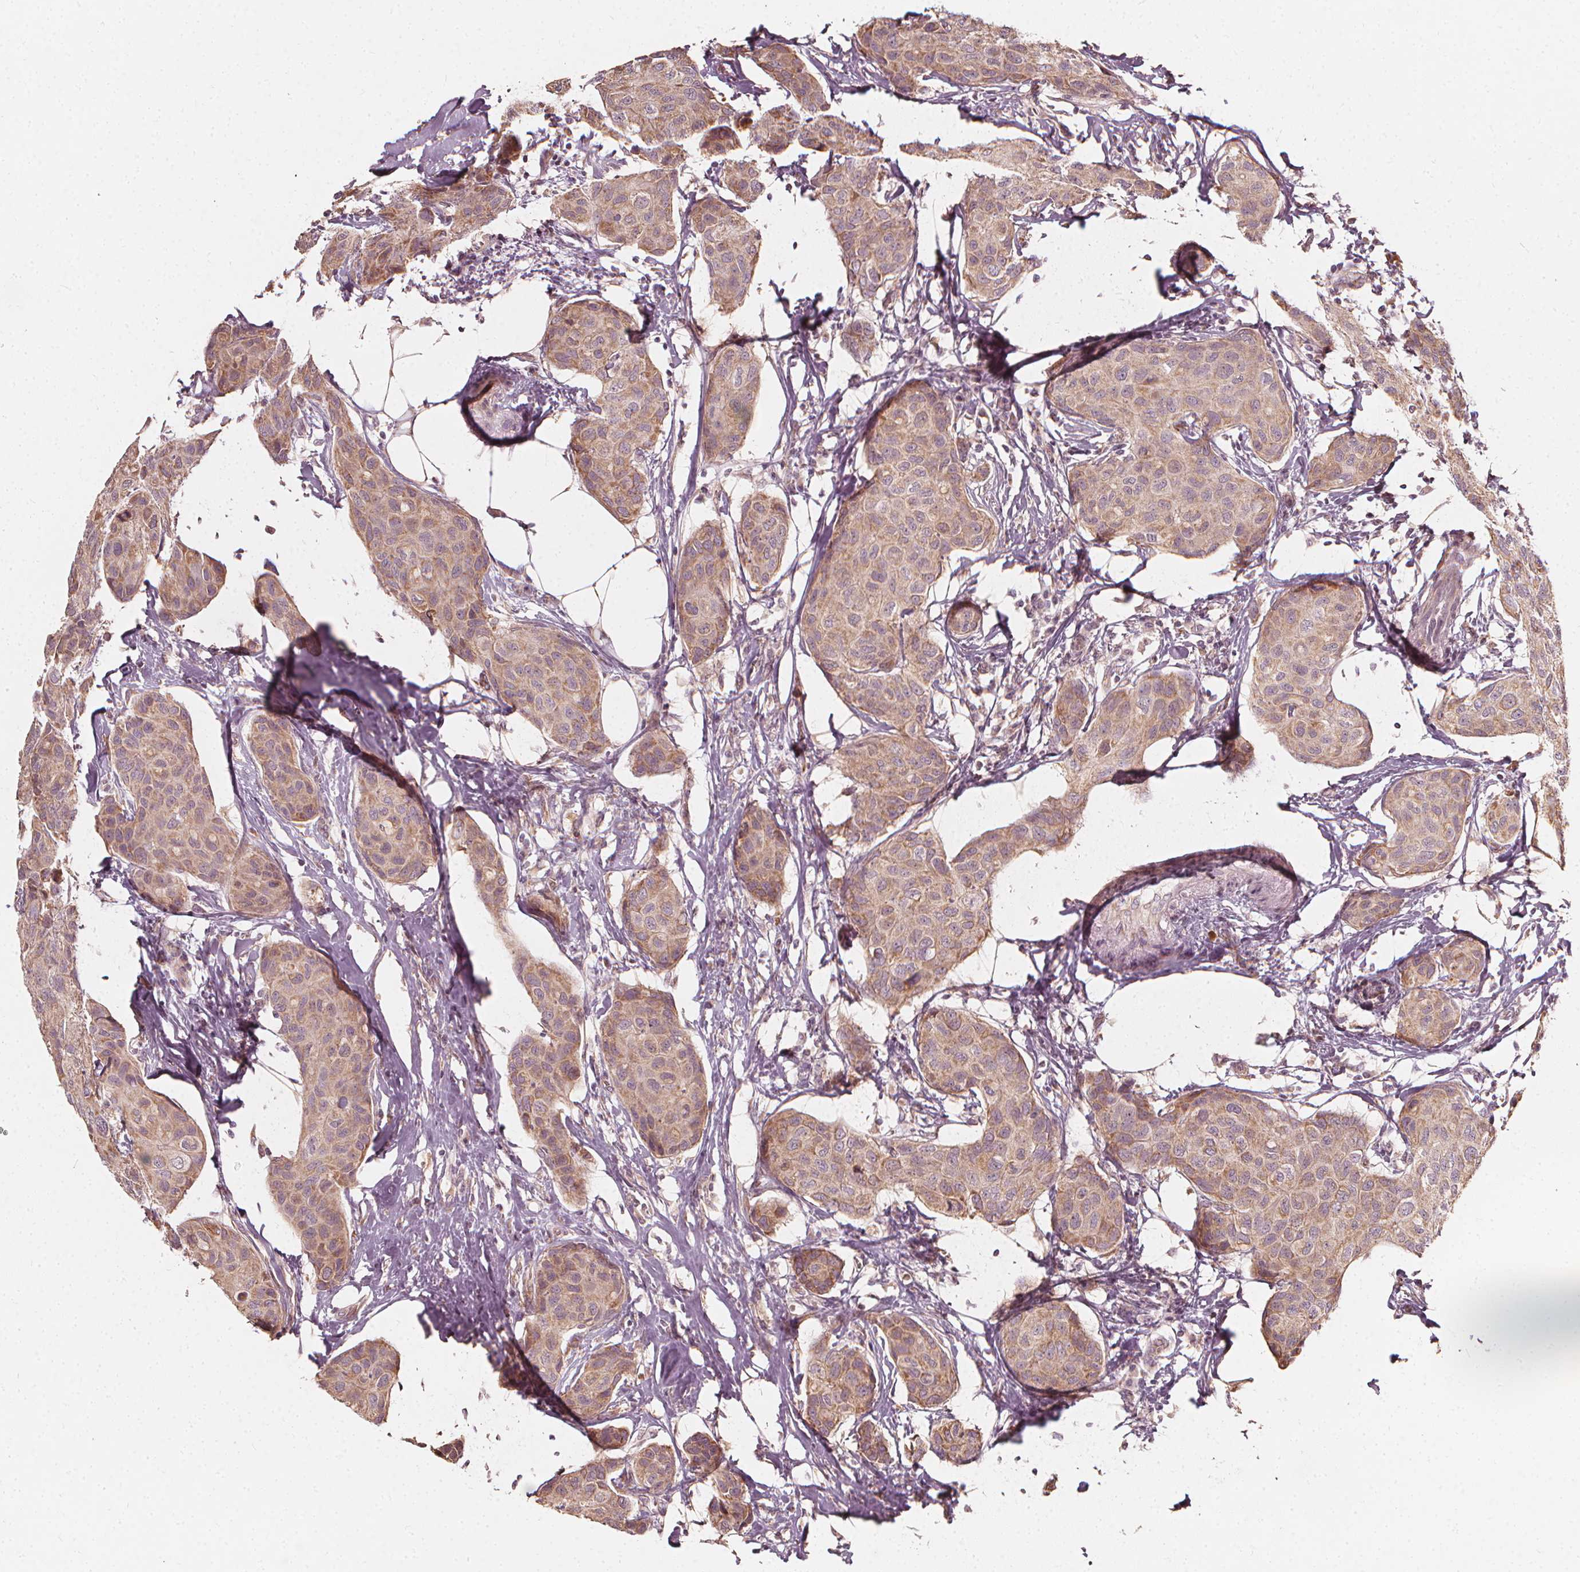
{"staining": {"intensity": "weak", "quantity": "25%-75%", "location": "cytoplasmic/membranous,nuclear"}, "tissue": "breast cancer", "cell_type": "Tumor cells", "image_type": "cancer", "snomed": [{"axis": "morphology", "description": "Duct carcinoma"}, {"axis": "topography", "description": "Breast"}], "caption": "Breast infiltrating ductal carcinoma stained with immunohistochemistry (IHC) reveals weak cytoplasmic/membranous and nuclear expression in approximately 25%-75% of tumor cells. (Stains: DAB (3,3'-diaminobenzidine) in brown, nuclei in blue, Microscopy: brightfield microscopy at high magnification).", "gene": "NPC1L1", "patient": {"sex": "female", "age": 80}}